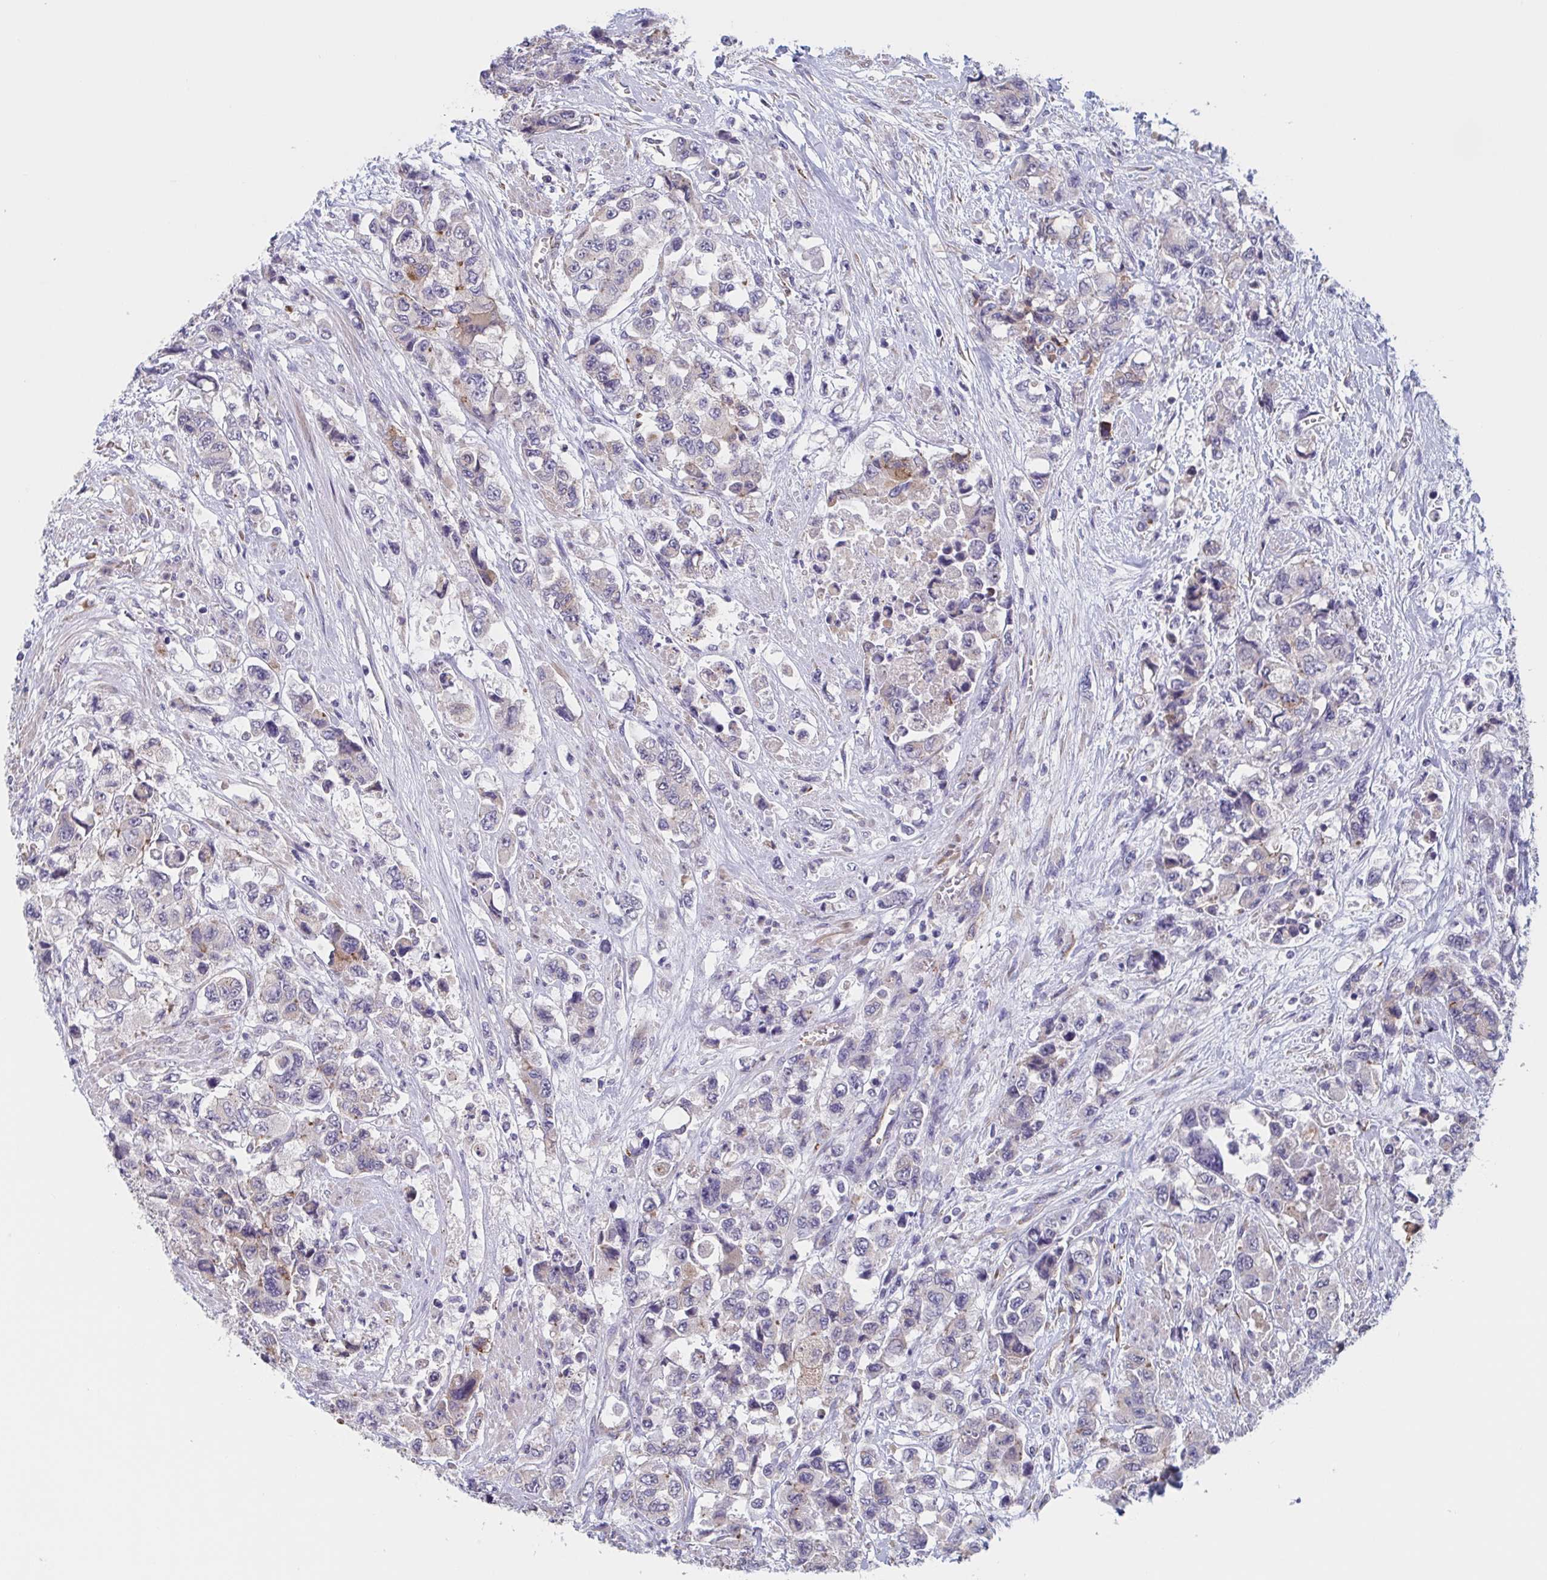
{"staining": {"intensity": "moderate", "quantity": "<25%", "location": "cytoplasmic/membranous"}, "tissue": "urothelial cancer", "cell_type": "Tumor cells", "image_type": "cancer", "snomed": [{"axis": "morphology", "description": "Urothelial carcinoma, High grade"}, {"axis": "topography", "description": "Urinary bladder"}], "caption": "Tumor cells demonstrate low levels of moderate cytoplasmic/membranous staining in approximately <25% of cells in urothelial cancer.", "gene": "ST14", "patient": {"sex": "female", "age": 78}}